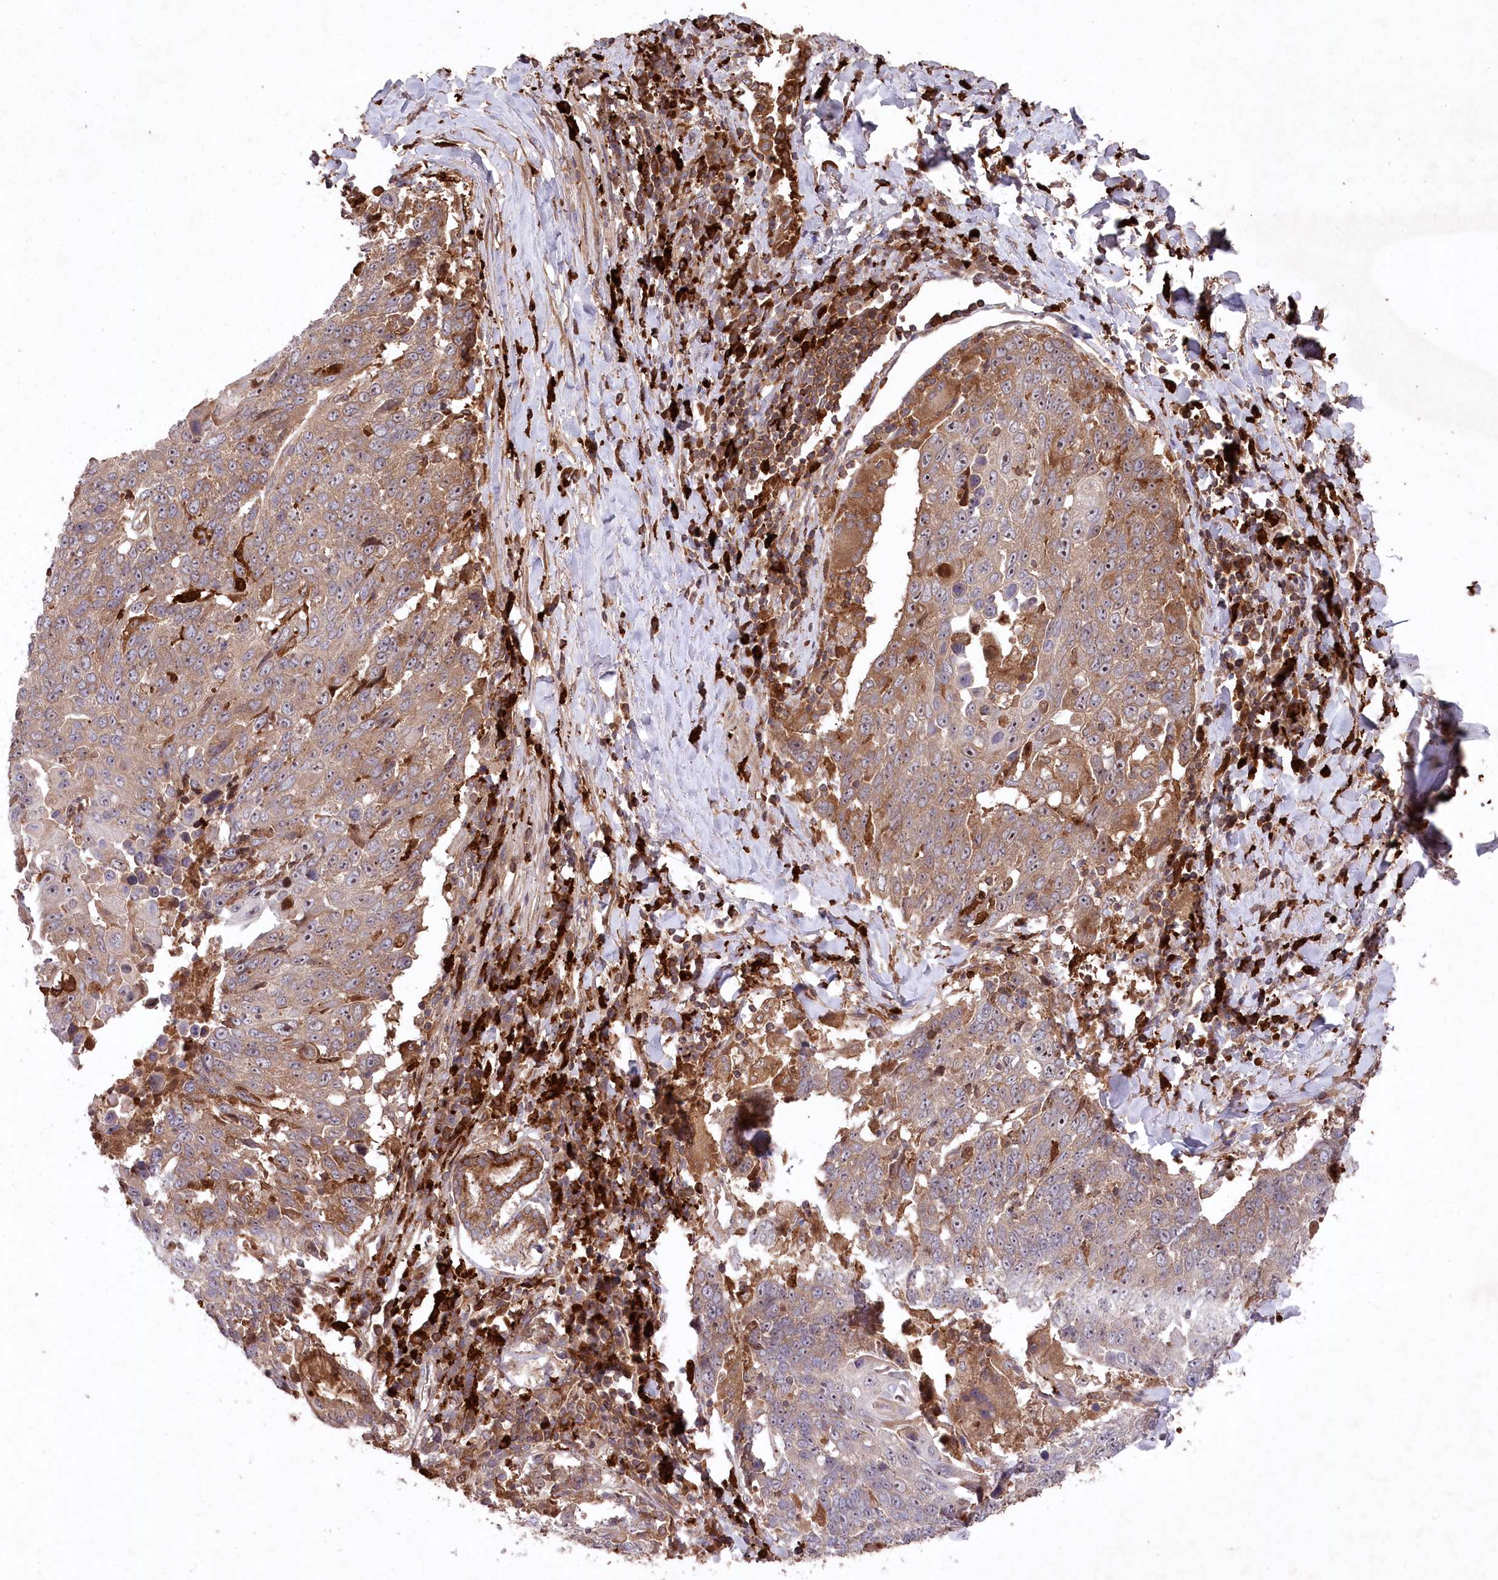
{"staining": {"intensity": "moderate", "quantity": "25%-75%", "location": "cytoplasmic/membranous"}, "tissue": "lung cancer", "cell_type": "Tumor cells", "image_type": "cancer", "snomed": [{"axis": "morphology", "description": "Squamous cell carcinoma, NOS"}, {"axis": "topography", "description": "Lung"}], "caption": "This is an image of immunohistochemistry staining of lung squamous cell carcinoma, which shows moderate expression in the cytoplasmic/membranous of tumor cells.", "gene": "PPP1R21", "patient": {"sex": "male", "age": 66}}